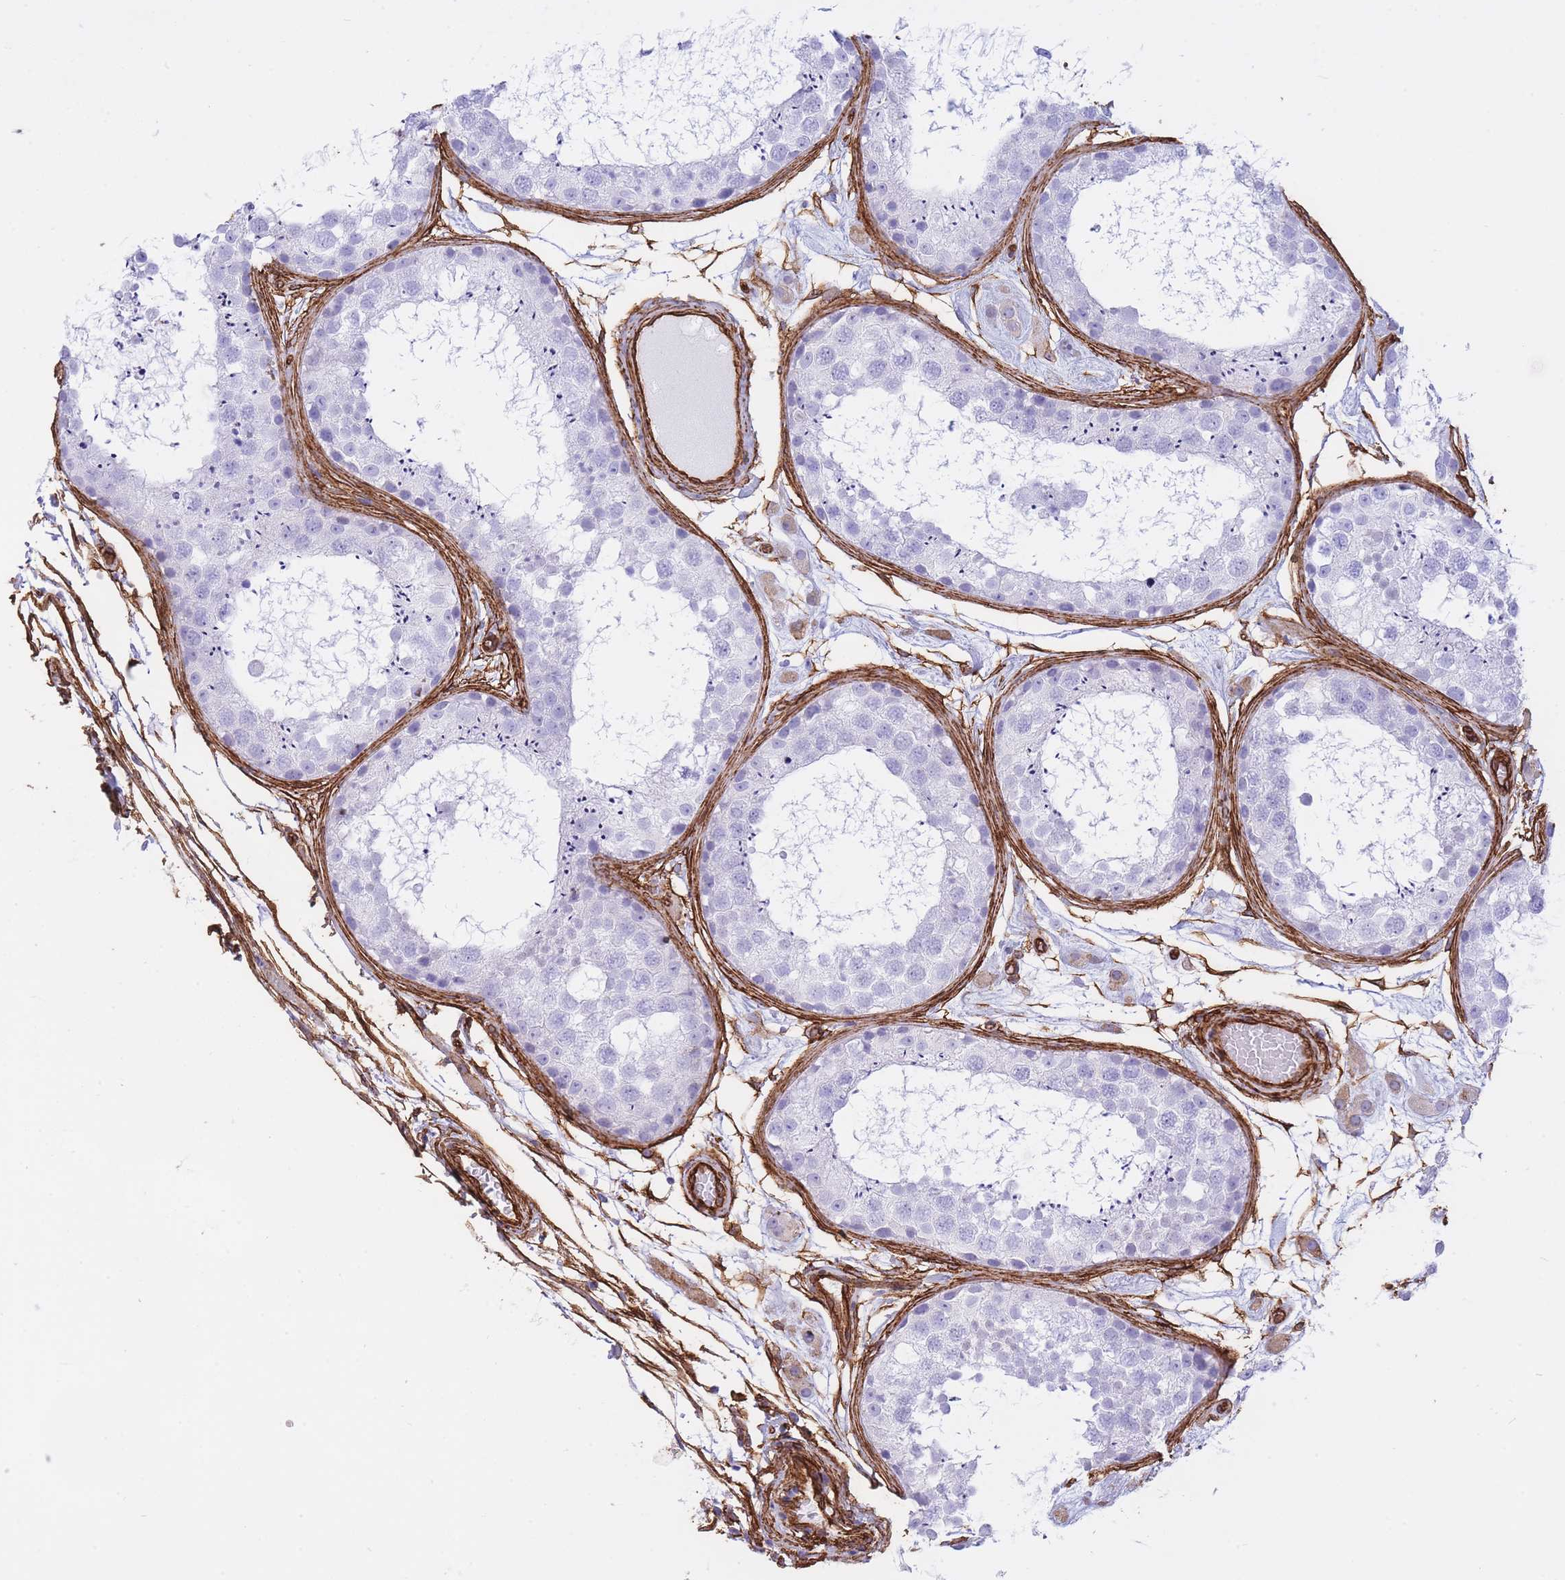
{"staining": {"intensity": "negative", "quantity": "none", "location": "none"}, "tissue": "testis", "cell_type": "Cells in seminiferous ducts", "image_type": "normal", "snomed": [{"axis": "morphology", "description": "Normal tissue, NOS"}, {"axis": "topography", "description": "Testis"}], "caption": "Testis stained for a protein using IHC reveals no expression cells in seminiferous ducts.", "gene": "CAVIN1", "patient": {"sex": "male", "age": 25}}